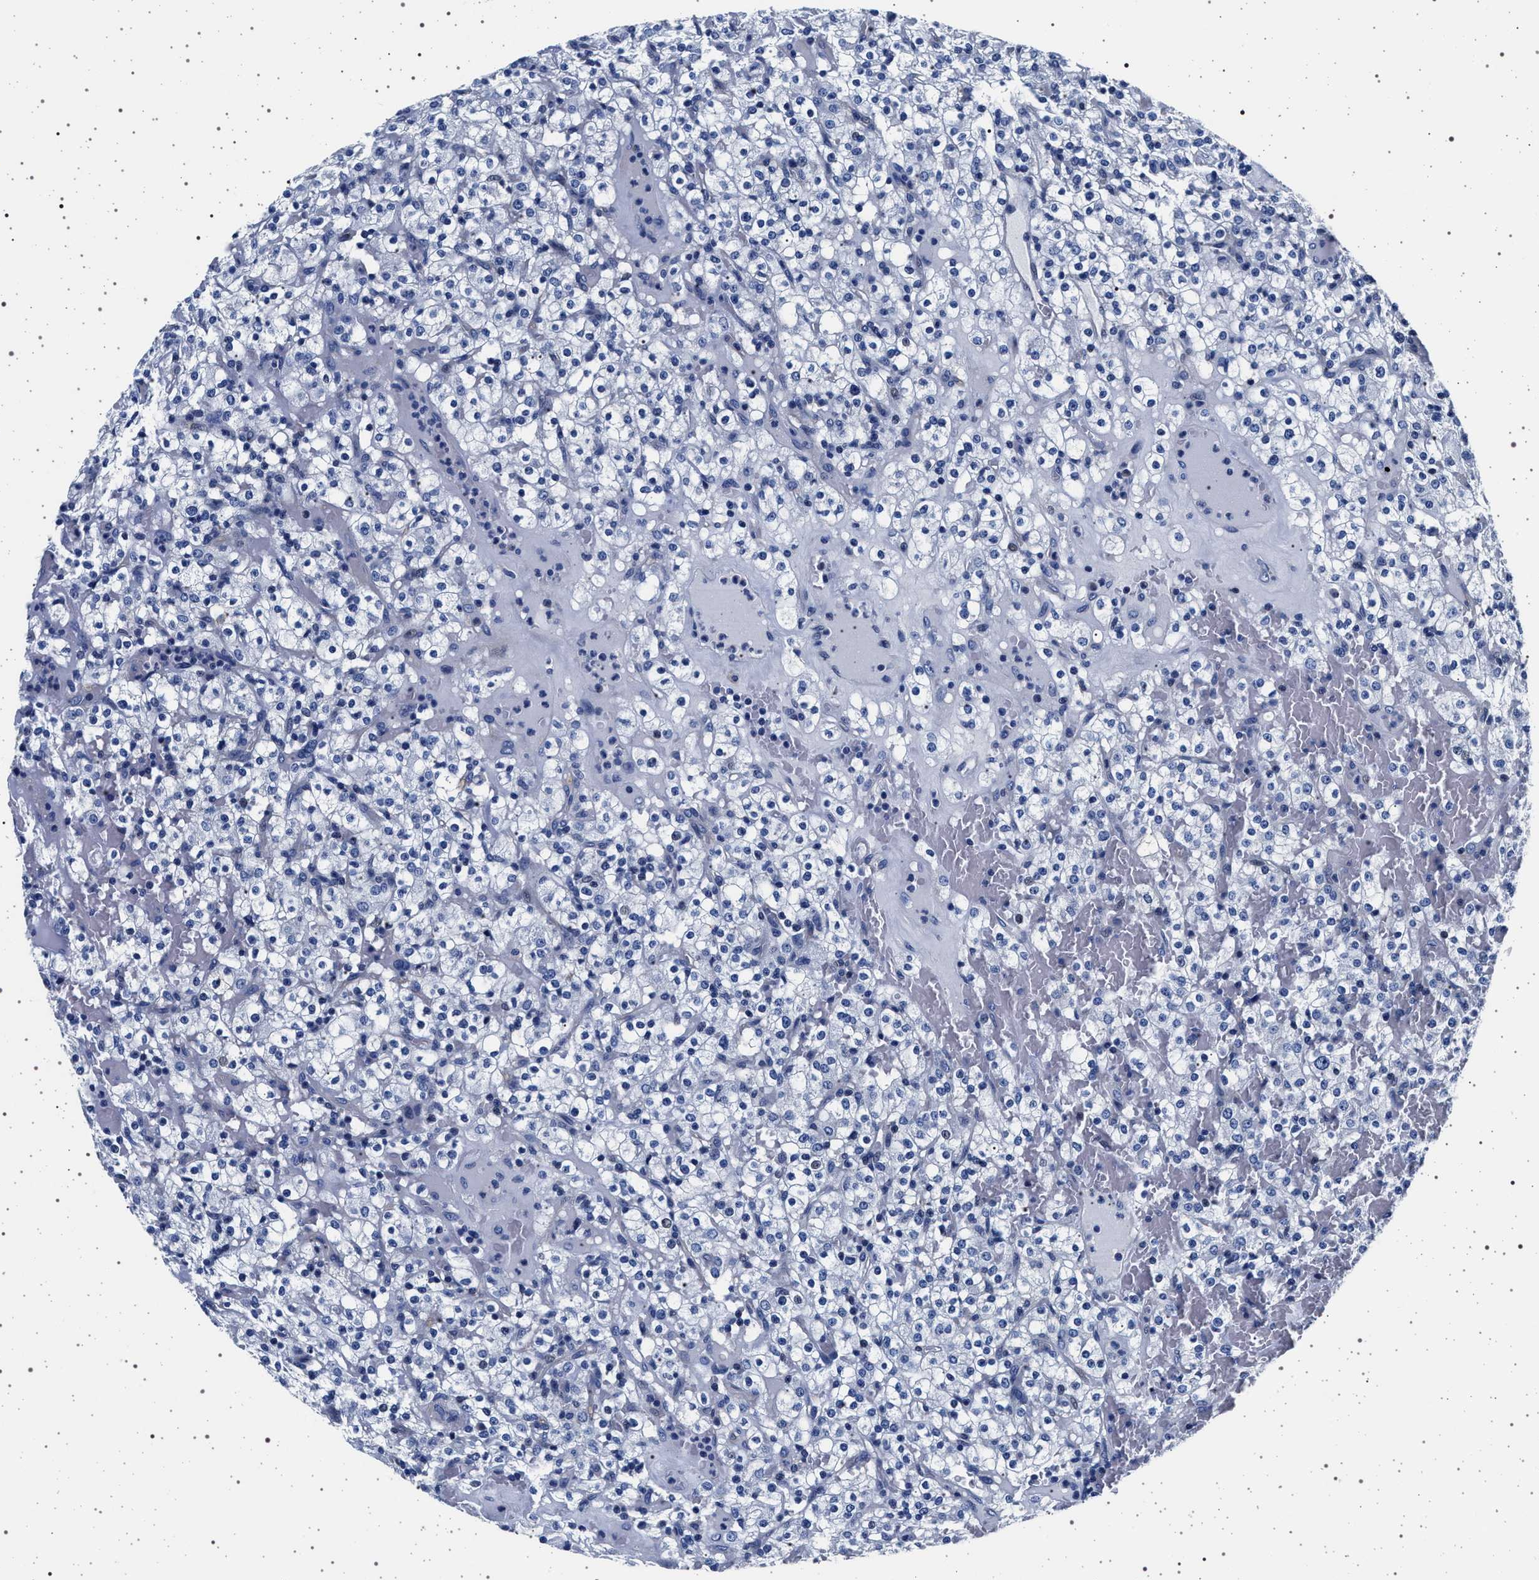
{"staining": {"intensity": "negative", "quantity": "none", "location": "none"}, "tissue": "renal cancer", "cell_type": "Tumor cells", "image_type": "cancer", "snomed": [{"axis": "morphology", "description": "Normal tissue, NOS"}, {"axis": "morphology", "description": "Adenocarcinoma, NOS"}, {"axis": "topography", "description": "Kidney"}], "caption": "A histopathology image of adenocarcinoma (renal) stained for a protein shows no brown staining in tumor cells.", "gene": "SLC9A1", "patient": {"sex": "female", "age": 72}}